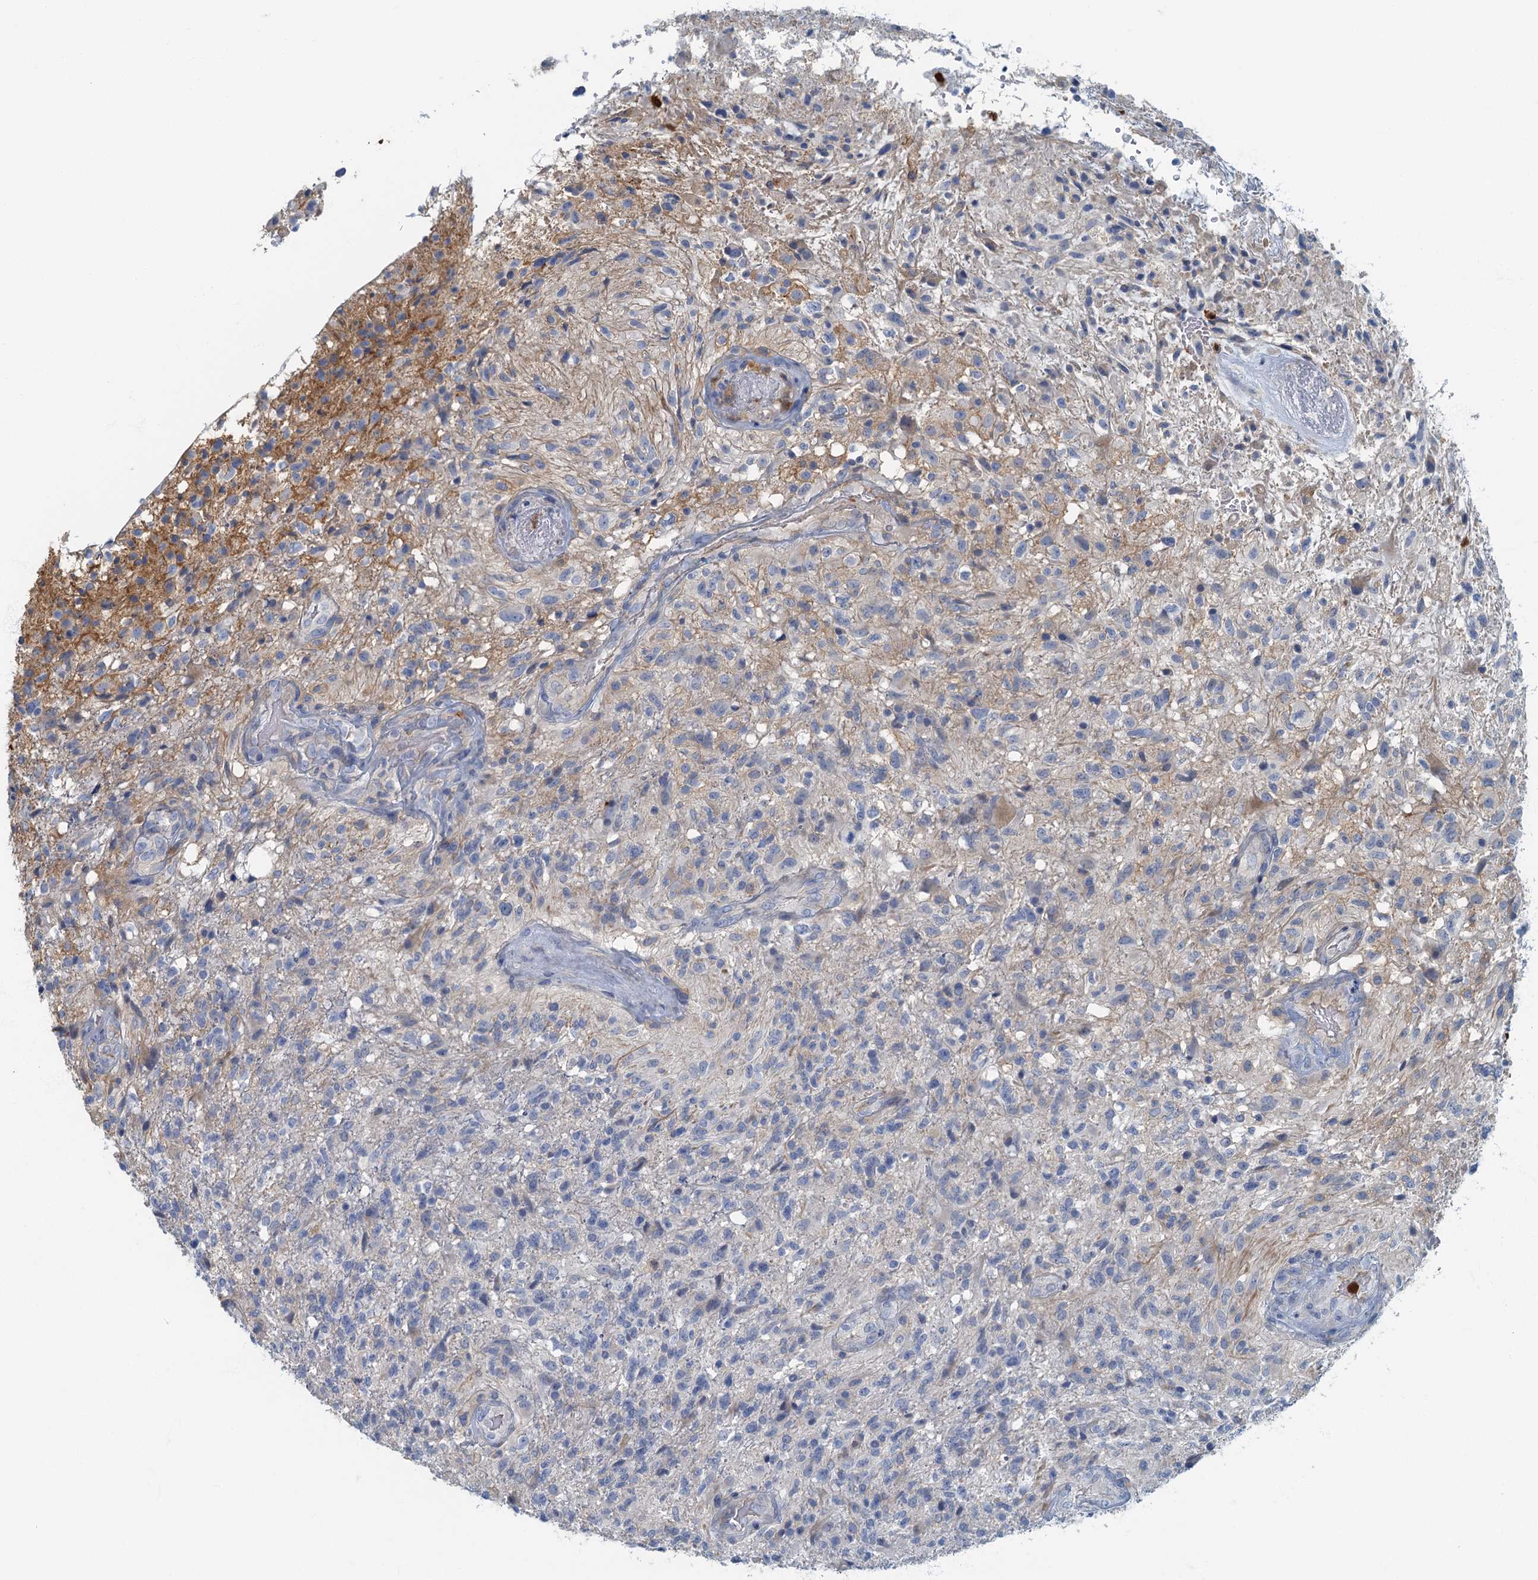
{"staining": {"intensity": "negative", "quantity": "none", "location": "none"}, "tissue": "glioma", "cell_type": "Tumor cells", "image_type": "cancer", "snomed": [{"axis": "morphology", "description": "Glioma, malignant, High grade"}, {"axis": "topography", "description": "Brain"}], "caption": "IHC image of glioma stained for a protein (brown), which exhibits no positivity in tumor cells.", "gene": "ANKDD1A", "patient": {"sex": "male", "age": 56}}